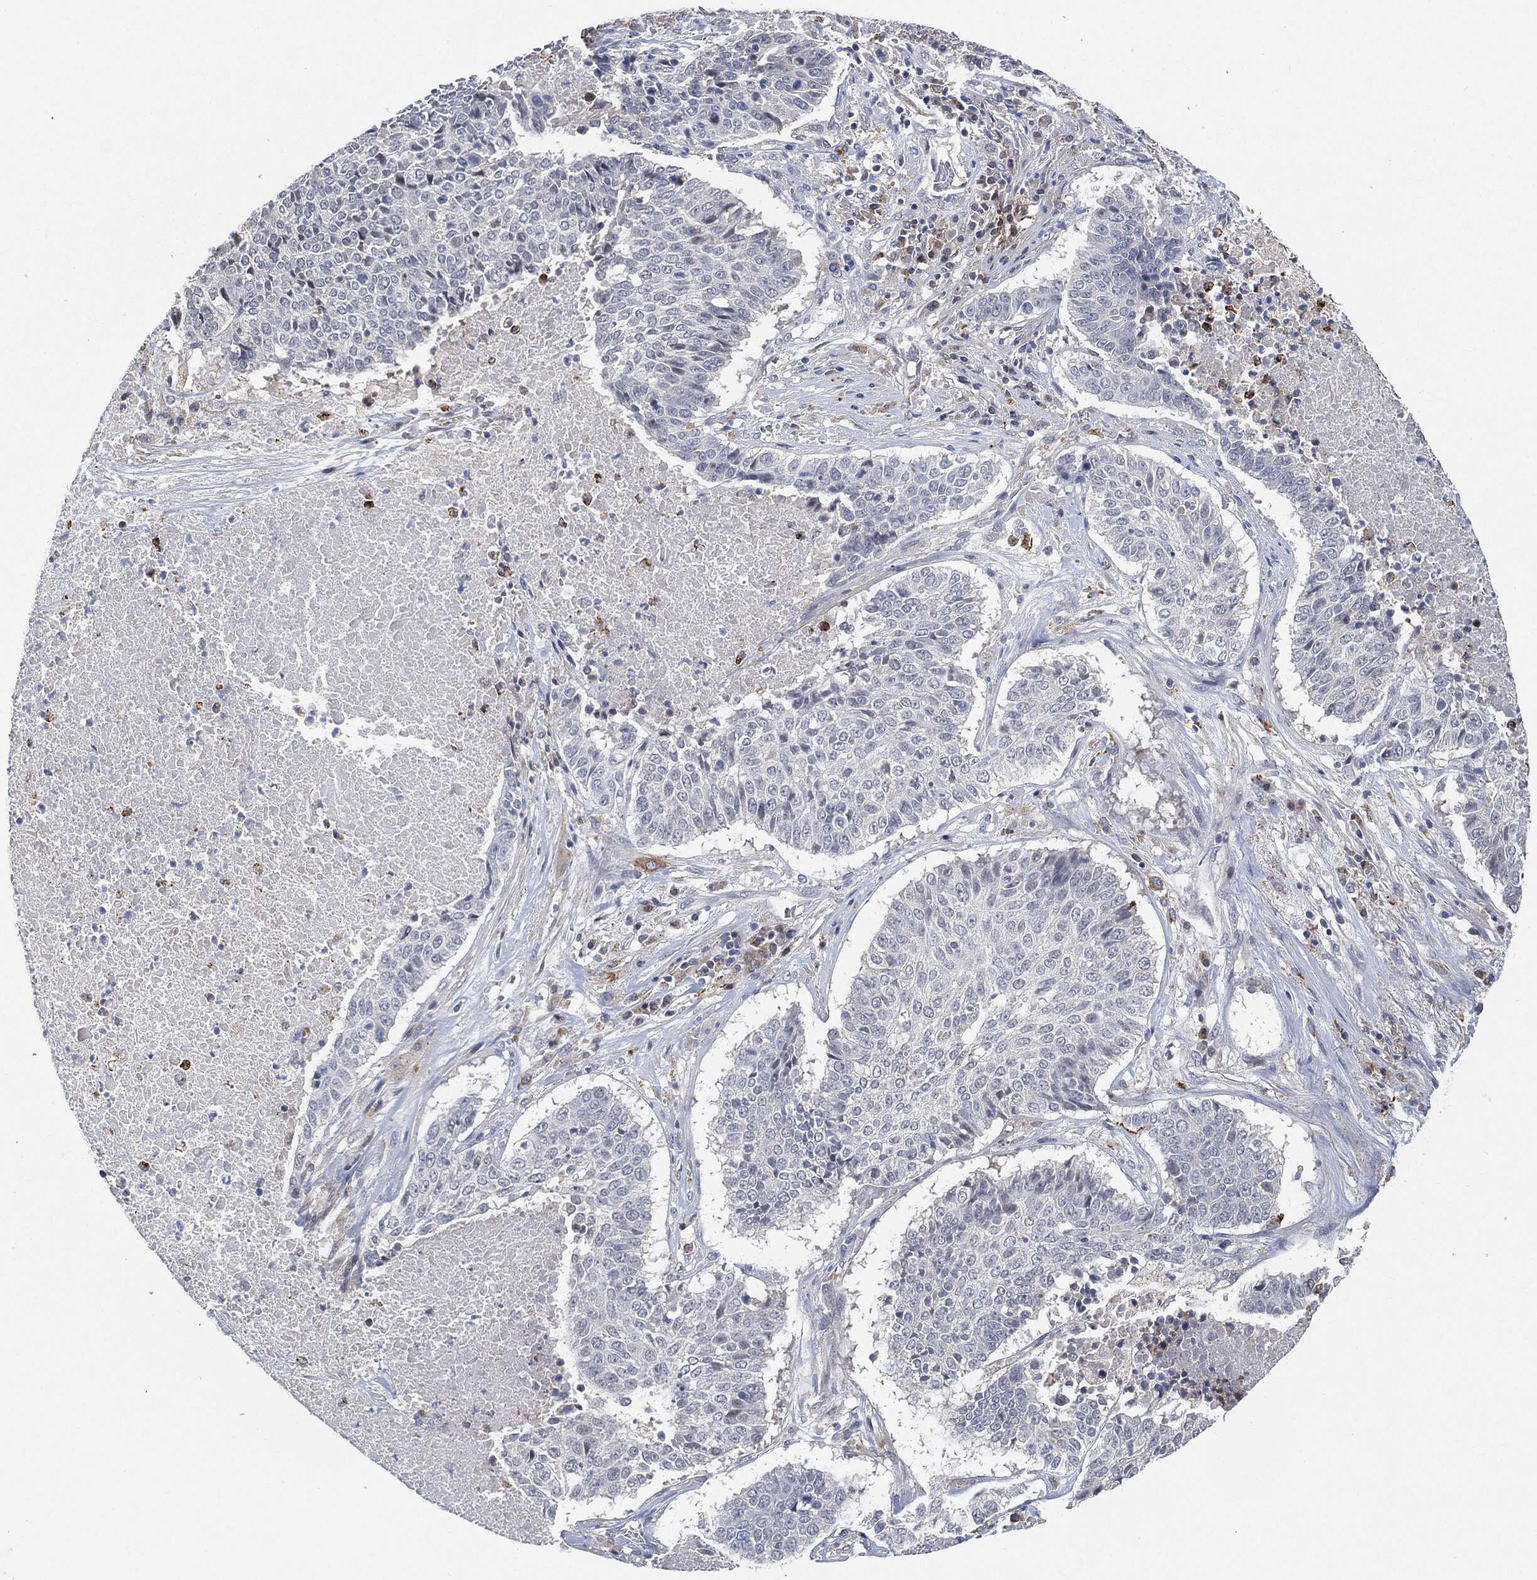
{"staining": {"intensity": "negative", "quantity": "none", "location": "none"}, "tissue": "lung cancer", "cell_type": "Tumor cells", "image_type": "cancer", "snomed": [{"axis": "morphology", "description": "Squamous cell carcinoma, NOS"}, {"axis": "topography", "description": "Lung"}], "caption": "An image of lung squamous cell carcinoma stained for a protein reveals no brown staining in tumor cells.", "gene": "VSIG4", "patient": {"sex": "male", "age": 64}}